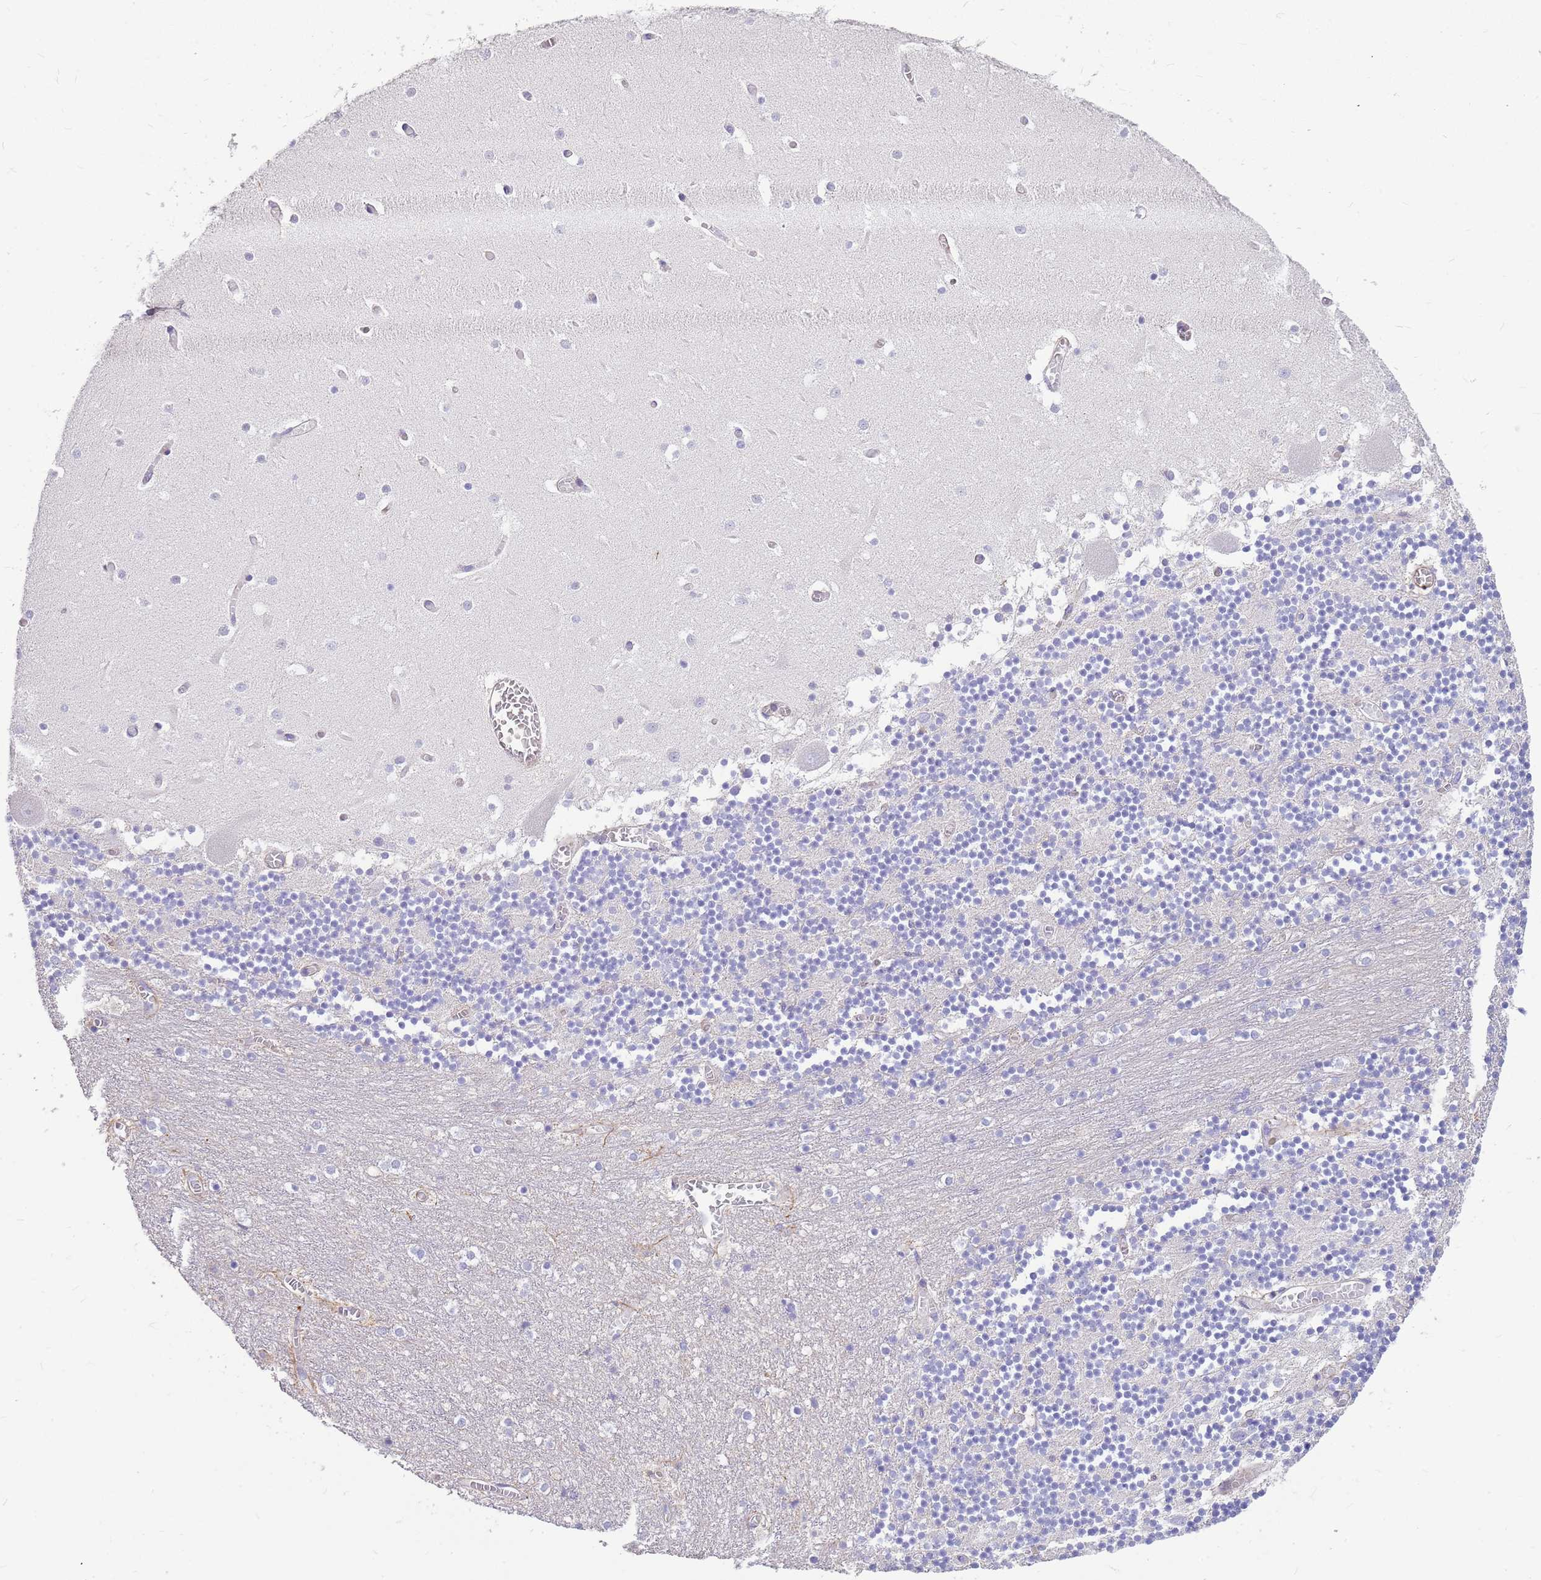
{"staining": {"intensity": "negative", "quantity": "none", "location": "none"}, "tissue": "cerebellum", "cell_type": "Cells in granular layer", "image_type": "normal", "snomed": [{"axis": "morphology", "description": "Normal tissue, NOS"}, {"axis": "topography", "description": "Cerebellum"}], "caption": "Immunohistochemical staining of benign cerebellum shows no significant positivity in cells in granular layer.", "gene": "ZDHHC1", "patient": {"sex": "female", "age": 28}}